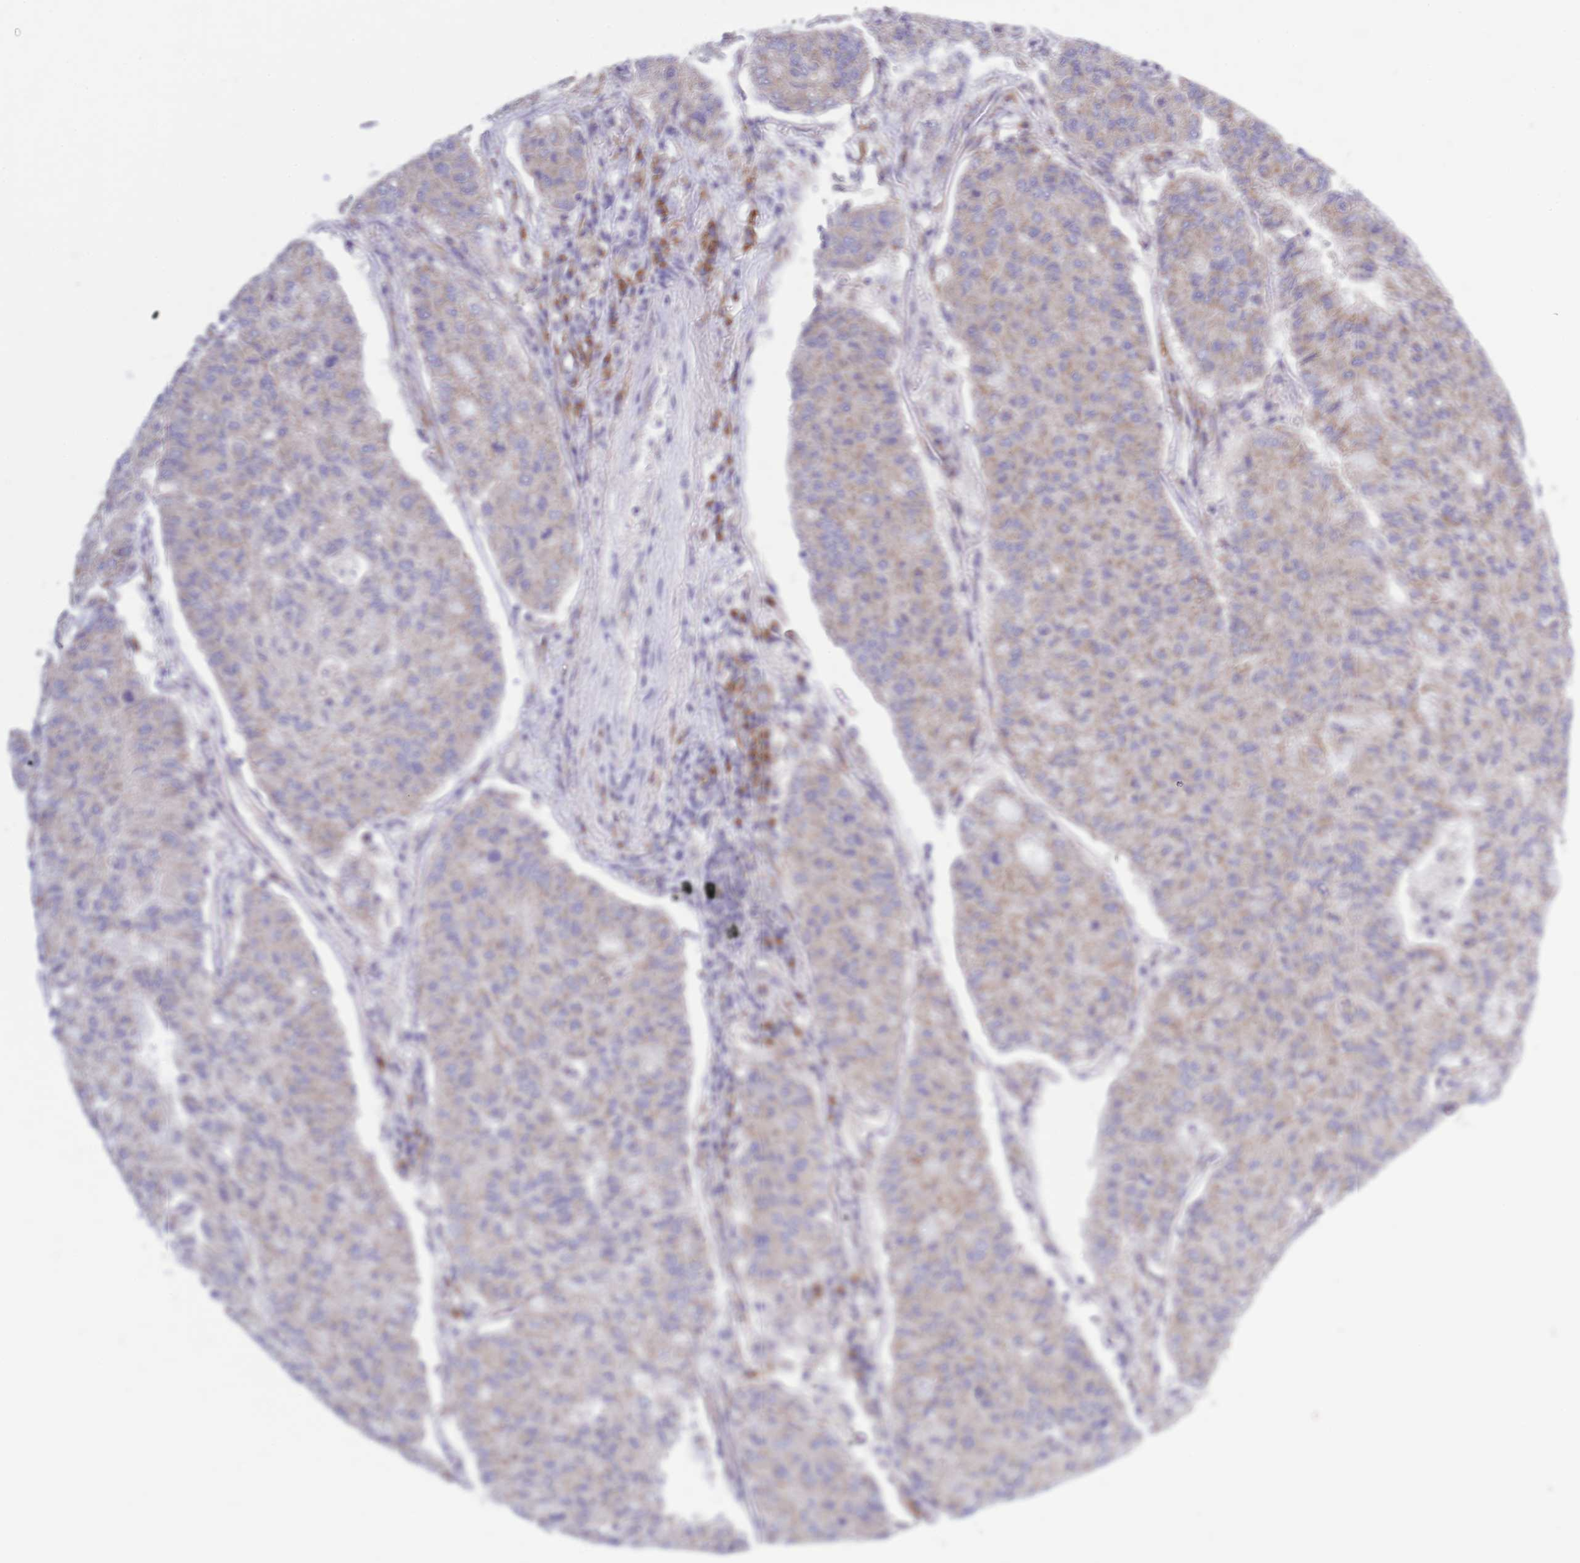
{"staining": {"intensity": "moderate", "quantity": "<25%", "location": "cytoplasmic/membranous"}, "tissue": "lung cancer", "cell_type": "Tumor cells", "image_type": "cancer", "snomed": [{"axis": "morphology", "description": "Squamous cell carcinoma, NOS"}, {"axis": "topography", "description": "Lung"}], "caption": "IHC (DAB (3,3'-diaminobenzidine)) staining of human lung squamous cell carcinoma displays moderate cytoplasmic/membranous protein positivity in about <25% of tumor cells. The protein of interest is stained brown, and the nuclei are stained in blue (DAB (3,3'-diaminobenzidine) IHC with brightfield microscopy, high magnification).", "gene": "COPG2", "patient": {"sex": "male", "age": 74}}